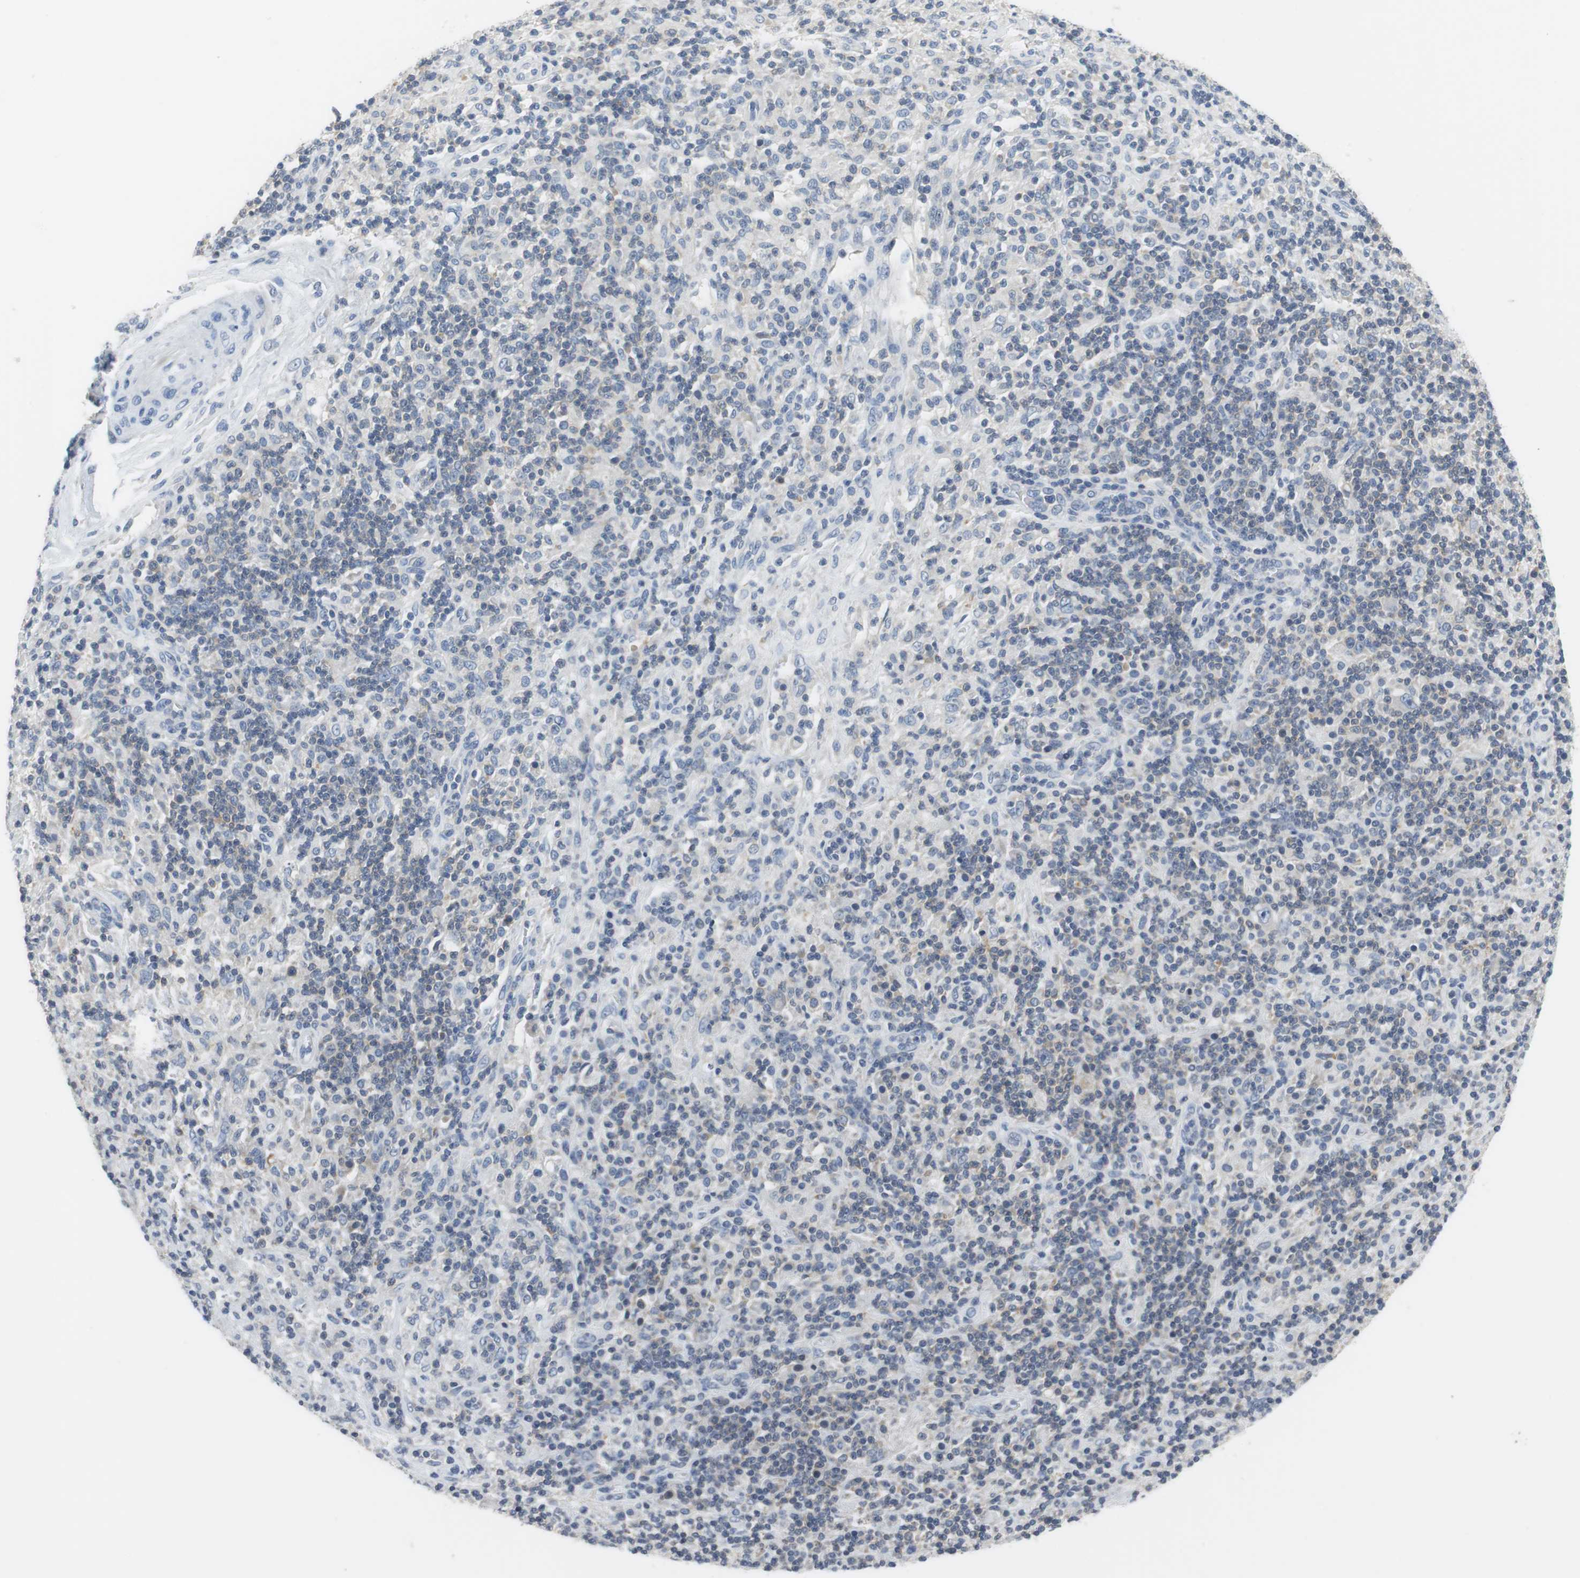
{"staining": {"intensity": "negative", "quantity": "none", "location": "none"}, "tissue": "lymphoma", "cell_type": "Tumor cells", "image_type": "cancer", "snomed": [{"axis": "morphology", "description": "Hodgkin's disease, NOS"}, {"axis": "topography", "description": "Lymph node"}], "caption": "The micrograph exhibits no staining of tumor cells in lymphoma.", "gene": "GLCCI1", "patient": {"sex": "male", "age": 70}}